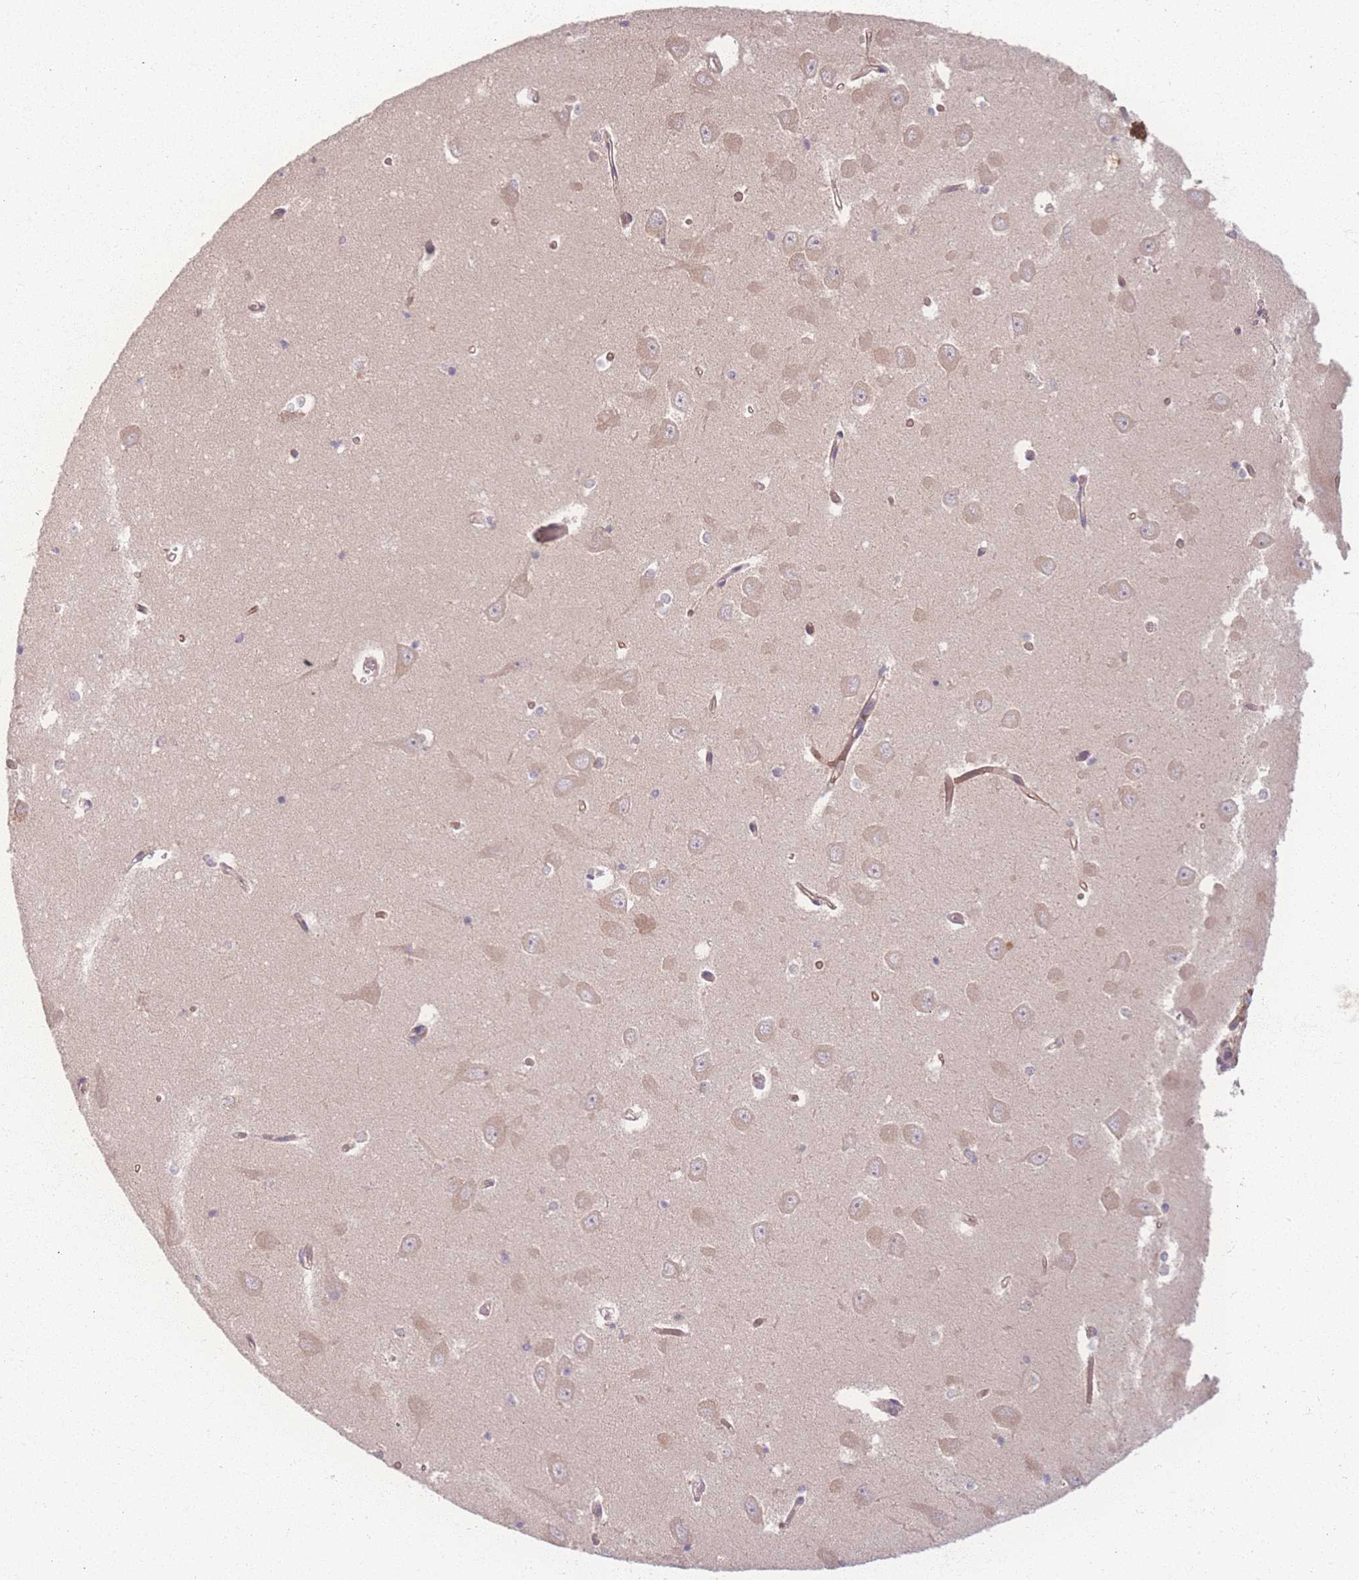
{"staining": {"intensity": "negative", "quantity": "none", "location": "none"}, "tissue": "hippocampus", "cell_type": "Glial cells", "image_type": "normal", "snomed": [{"axis": "morphology", "description": "Normal tissue, NOS"}, {"axis": "topography", "description": "Hippocampus"}], "caption": "IHC photomicrograph of benign hippocampus: hippocampus stained with DAB (3,3'-diaminobenzidine) reveals no significant protein staining in glial cells.", "gene": "INSR", "patient": {"sex": "male", "age": 70}}